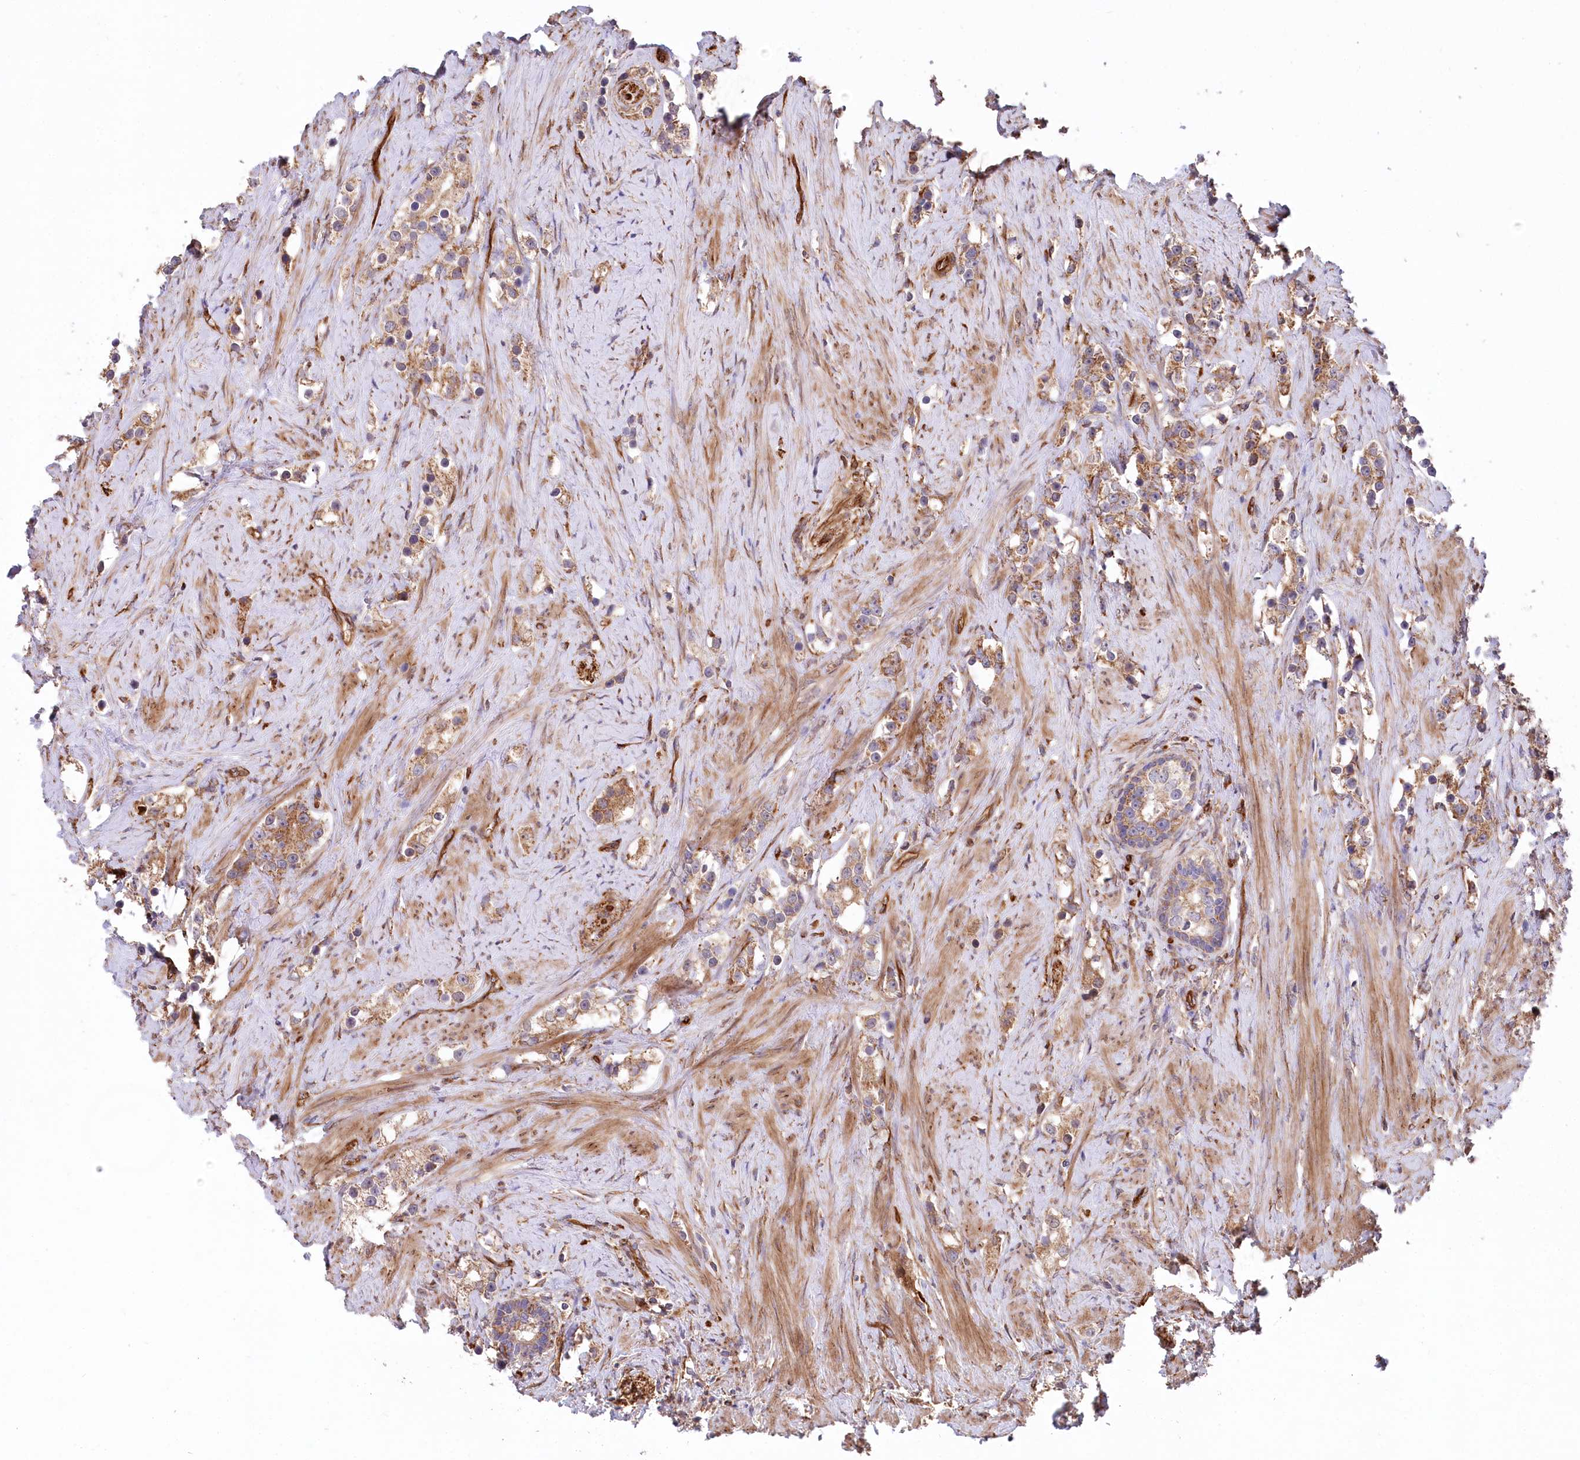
{"staining": {"intensity": "moderate", "quantity": ">75%", "location": "cytoplasmic/membranous"}, "tissue": "prostate cancer", "cell_type": "Tumor cells", "image_type": "cancer", "snomed": [{"axis": "morphology", "description": "Adenocarcinoma, High grade"}, {"axis": "topography", "description": "Prostate"}], "caption": "Immunohistochemistry (DAB) staining of human prostate cancer displays moderate cytoplasmic/membranous protein expression in approximately >75% of tumor cells.", "gene": "MTPAP", "patient": {"sex": "male", "age": 63}}